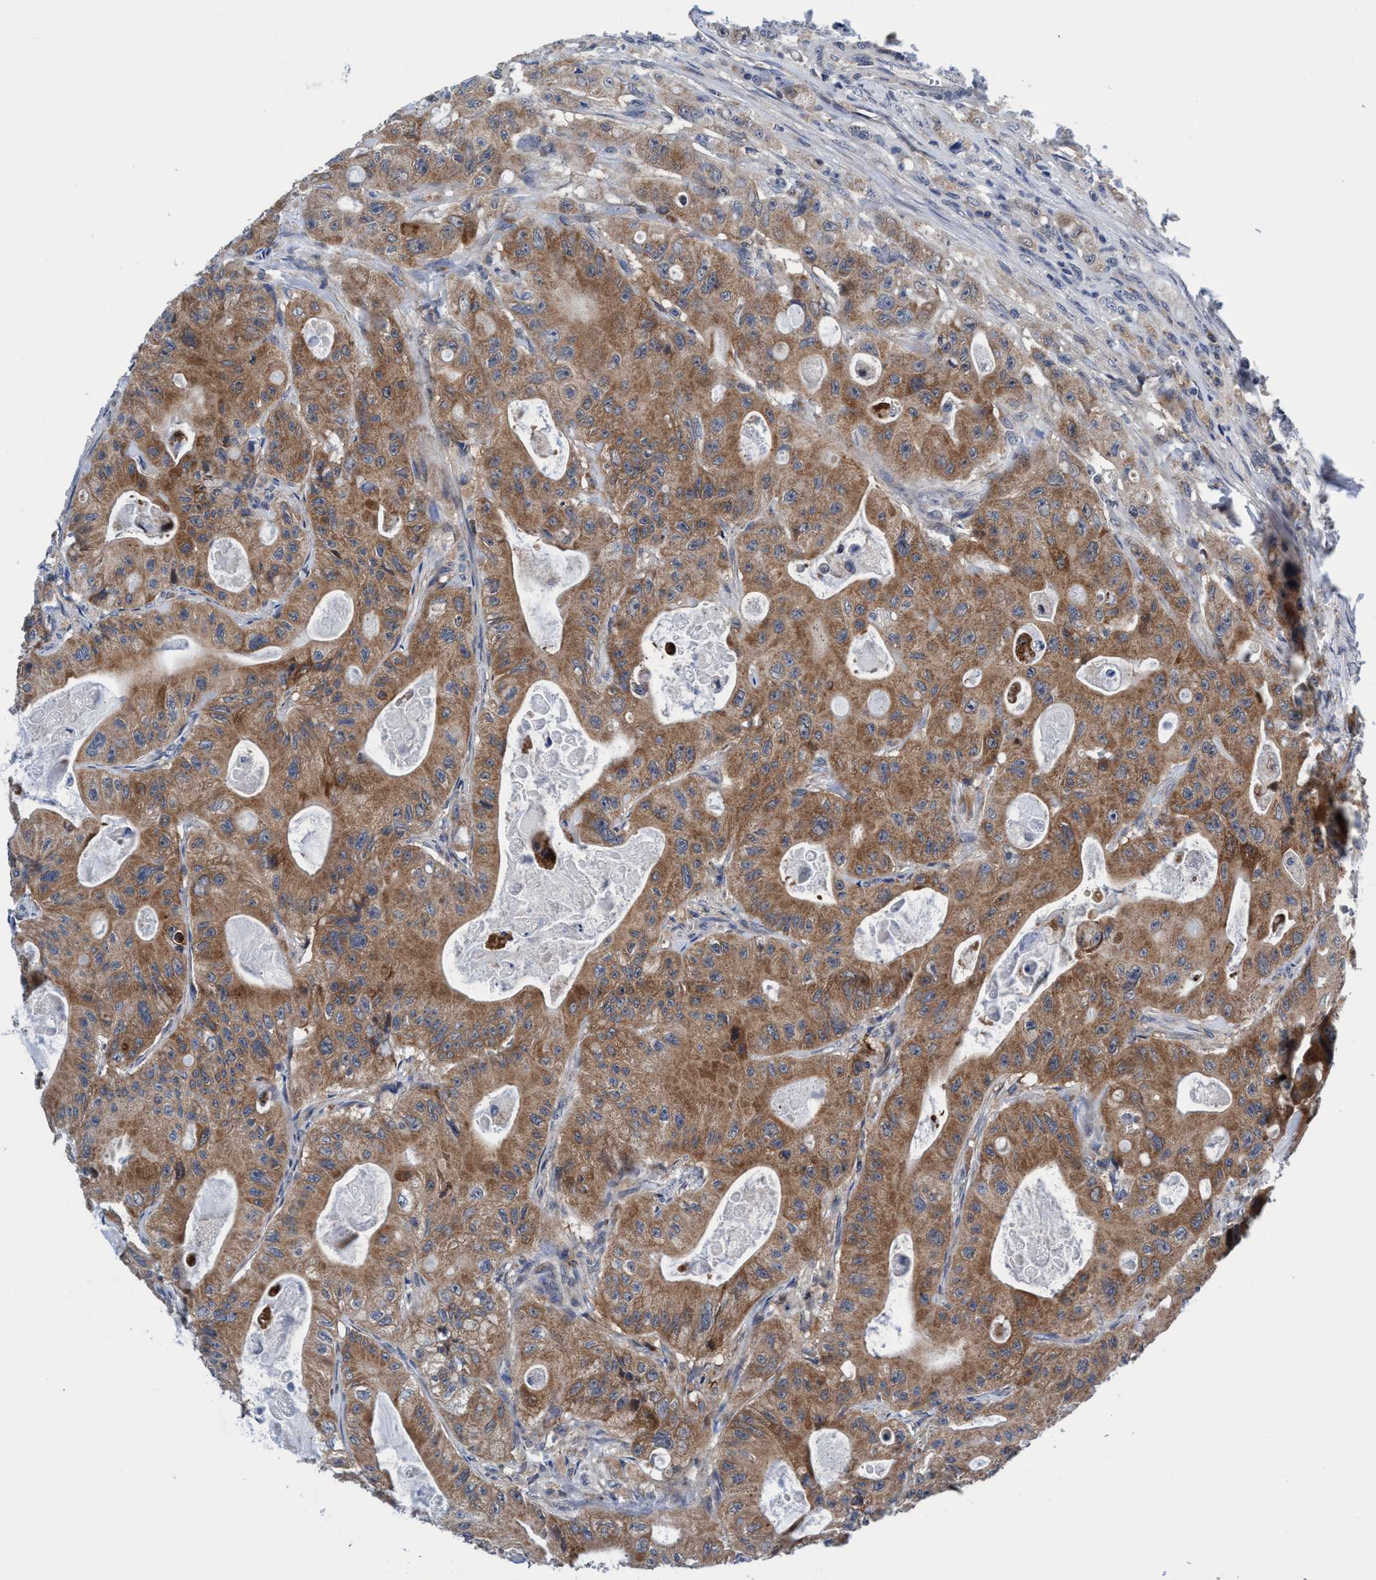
{"staining": {"intensity": "moderate", "quantity": ">75%", "location": "cytoplasmic/membranous"}, "tissue": "colorectal cancer", "cell_type": "Tumor cells", "image_type": "cancer", "snomed": [{"axis": "morphology", "description": "Adenocarcinoma, NOS"}, {"axis": "topography", "description": "Colon"}], "caption": "This histopathology image shows immunohistochemistry (IHC) staining of human adenocarcinoma (colorectal), with medium moderate cytoplasmic/membranous expression in about >75% of tumor cells.", "gene": "AGAP2", "patient": {"sex": "female", "age": 46}}